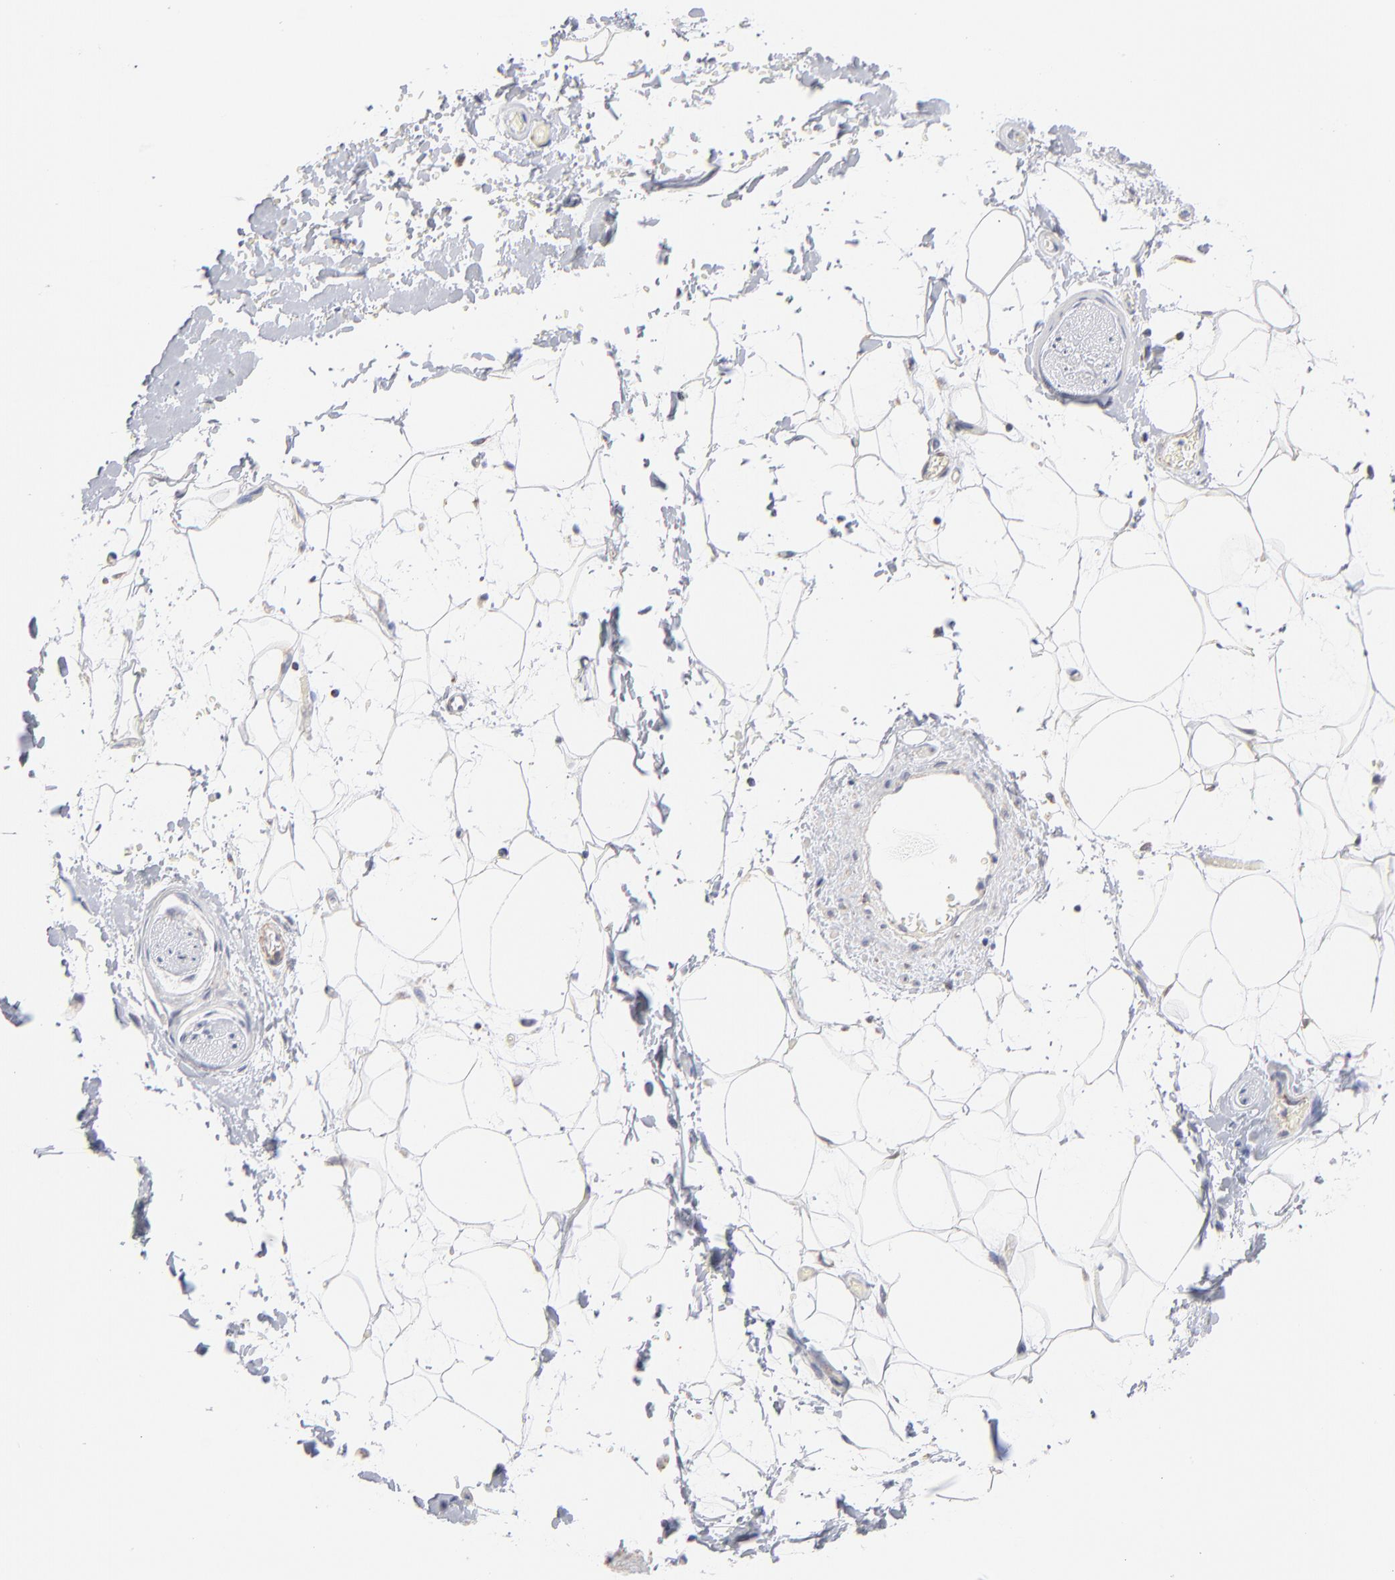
{"staining": {"intensity": "moderate", "quantity": "25%-75%", "location": "cytoplasmic/membranous"}, "tissue": "adipose tissue", "cell_type": "Adipocytes", "image_type": "normal", "snomed": [{"axis": "morphology", "description": "Normal tissue, NOS"}, {"axis": "topography", "description": "Soft tissue"}], "caption": "This photomicrograph reveals IHC staining of unremarkable human adipose tissue, with medium moderate cytoplasmic/membranous positivity in about 25%-75% of adipocytes.", "gene": "MRPL58", "patient": {"sex": "male", "age": 72}}